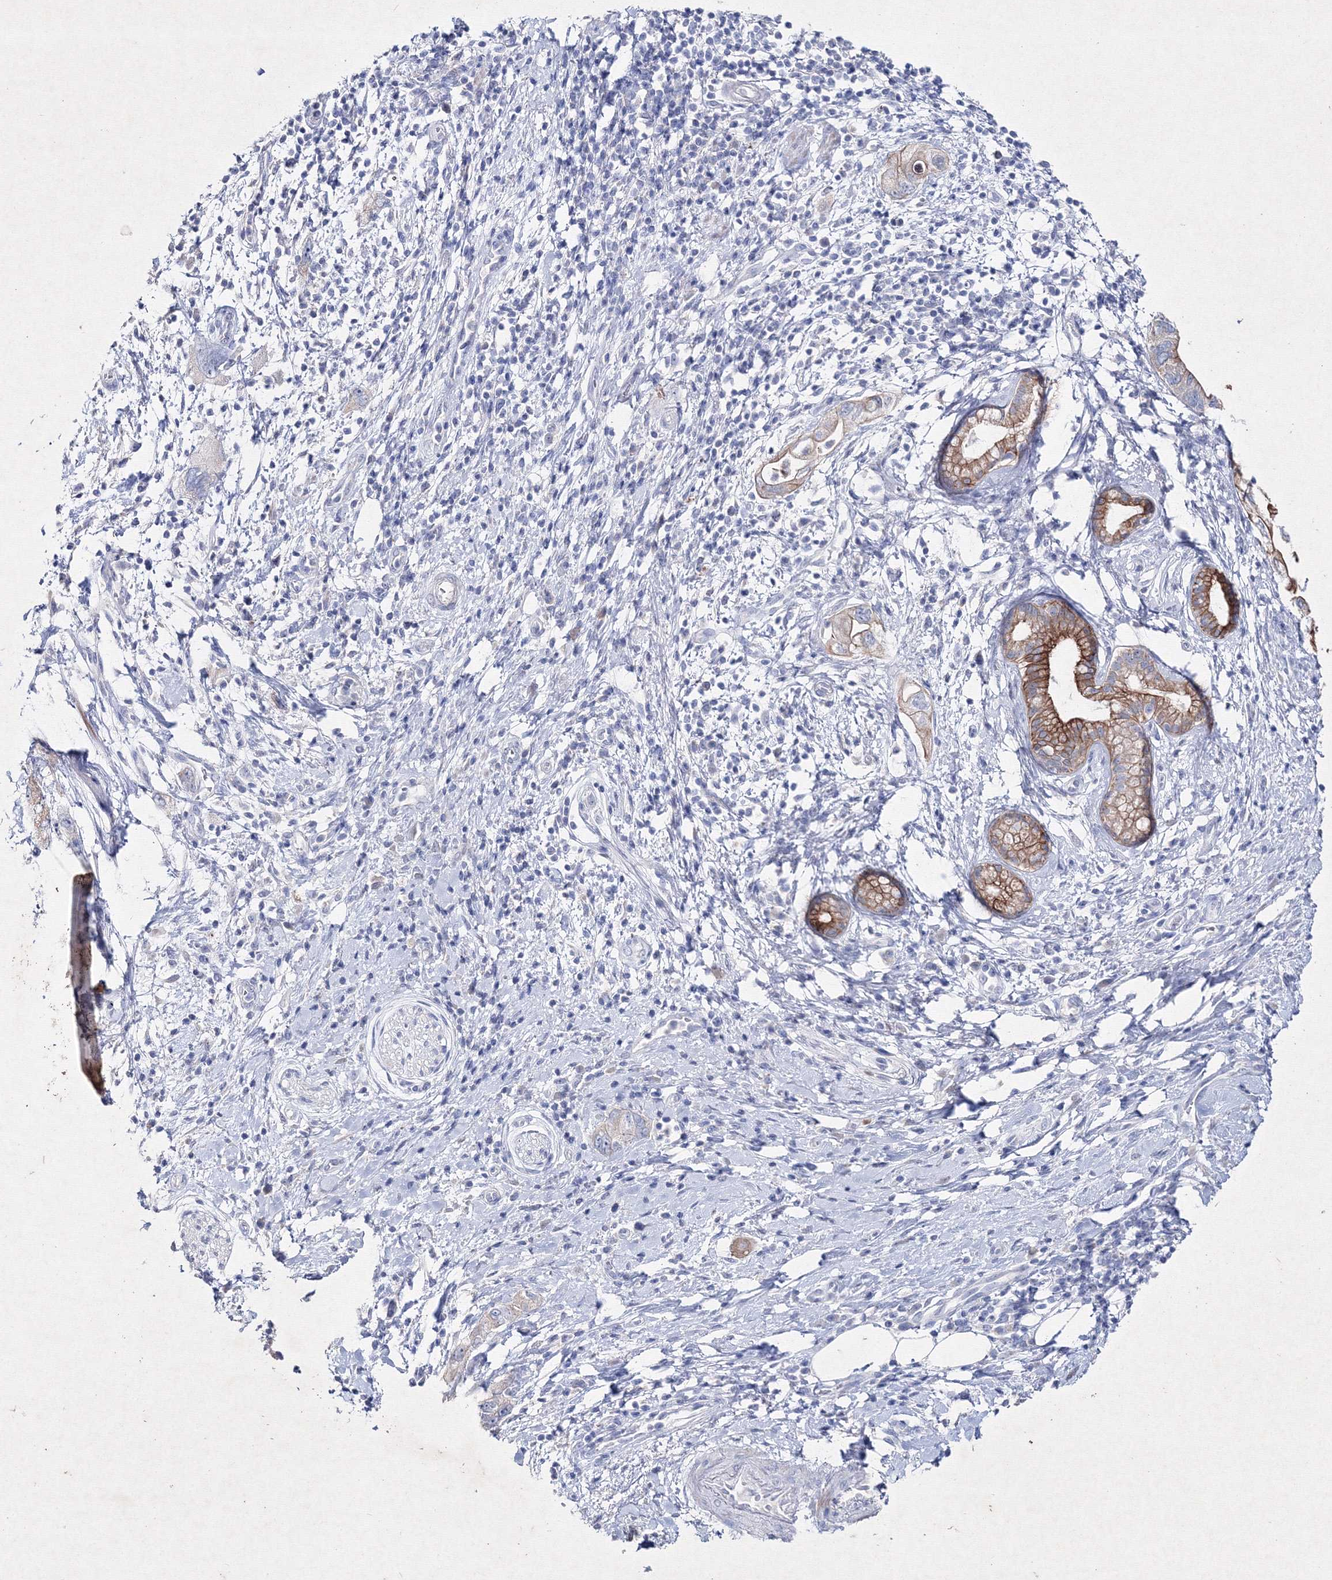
{"staining": {"intensity": "moderate", "quantity": "<25%", "location": "cytoplasmic/membranous"}, "tissue": "pancreatic cancer", "cell_type": "Tumor cells", "image_type": "cancer", "snomed": [{"axis": "morphology", "description": "Adenocarcinoma, NOS"}, {"axis": "topography", "description": "Pancreas"}], "caption": "Immunohistochemistry (IHC) staining of adenocarcinoma (pancreatic), which displays low levels of moderate cytoplasmic/membranous expression in approximately <25% of tumor cells indicating moderate cytoplasmic/membranous protein positivity. The staining was performed using DAB (3,3'-diaminobenzidine) (brown) for protein detection and nuclei were counterstained in hematoxylin (blue).", "gene": "SMIM29", "patient": {"sex": "female", "age": 73}}